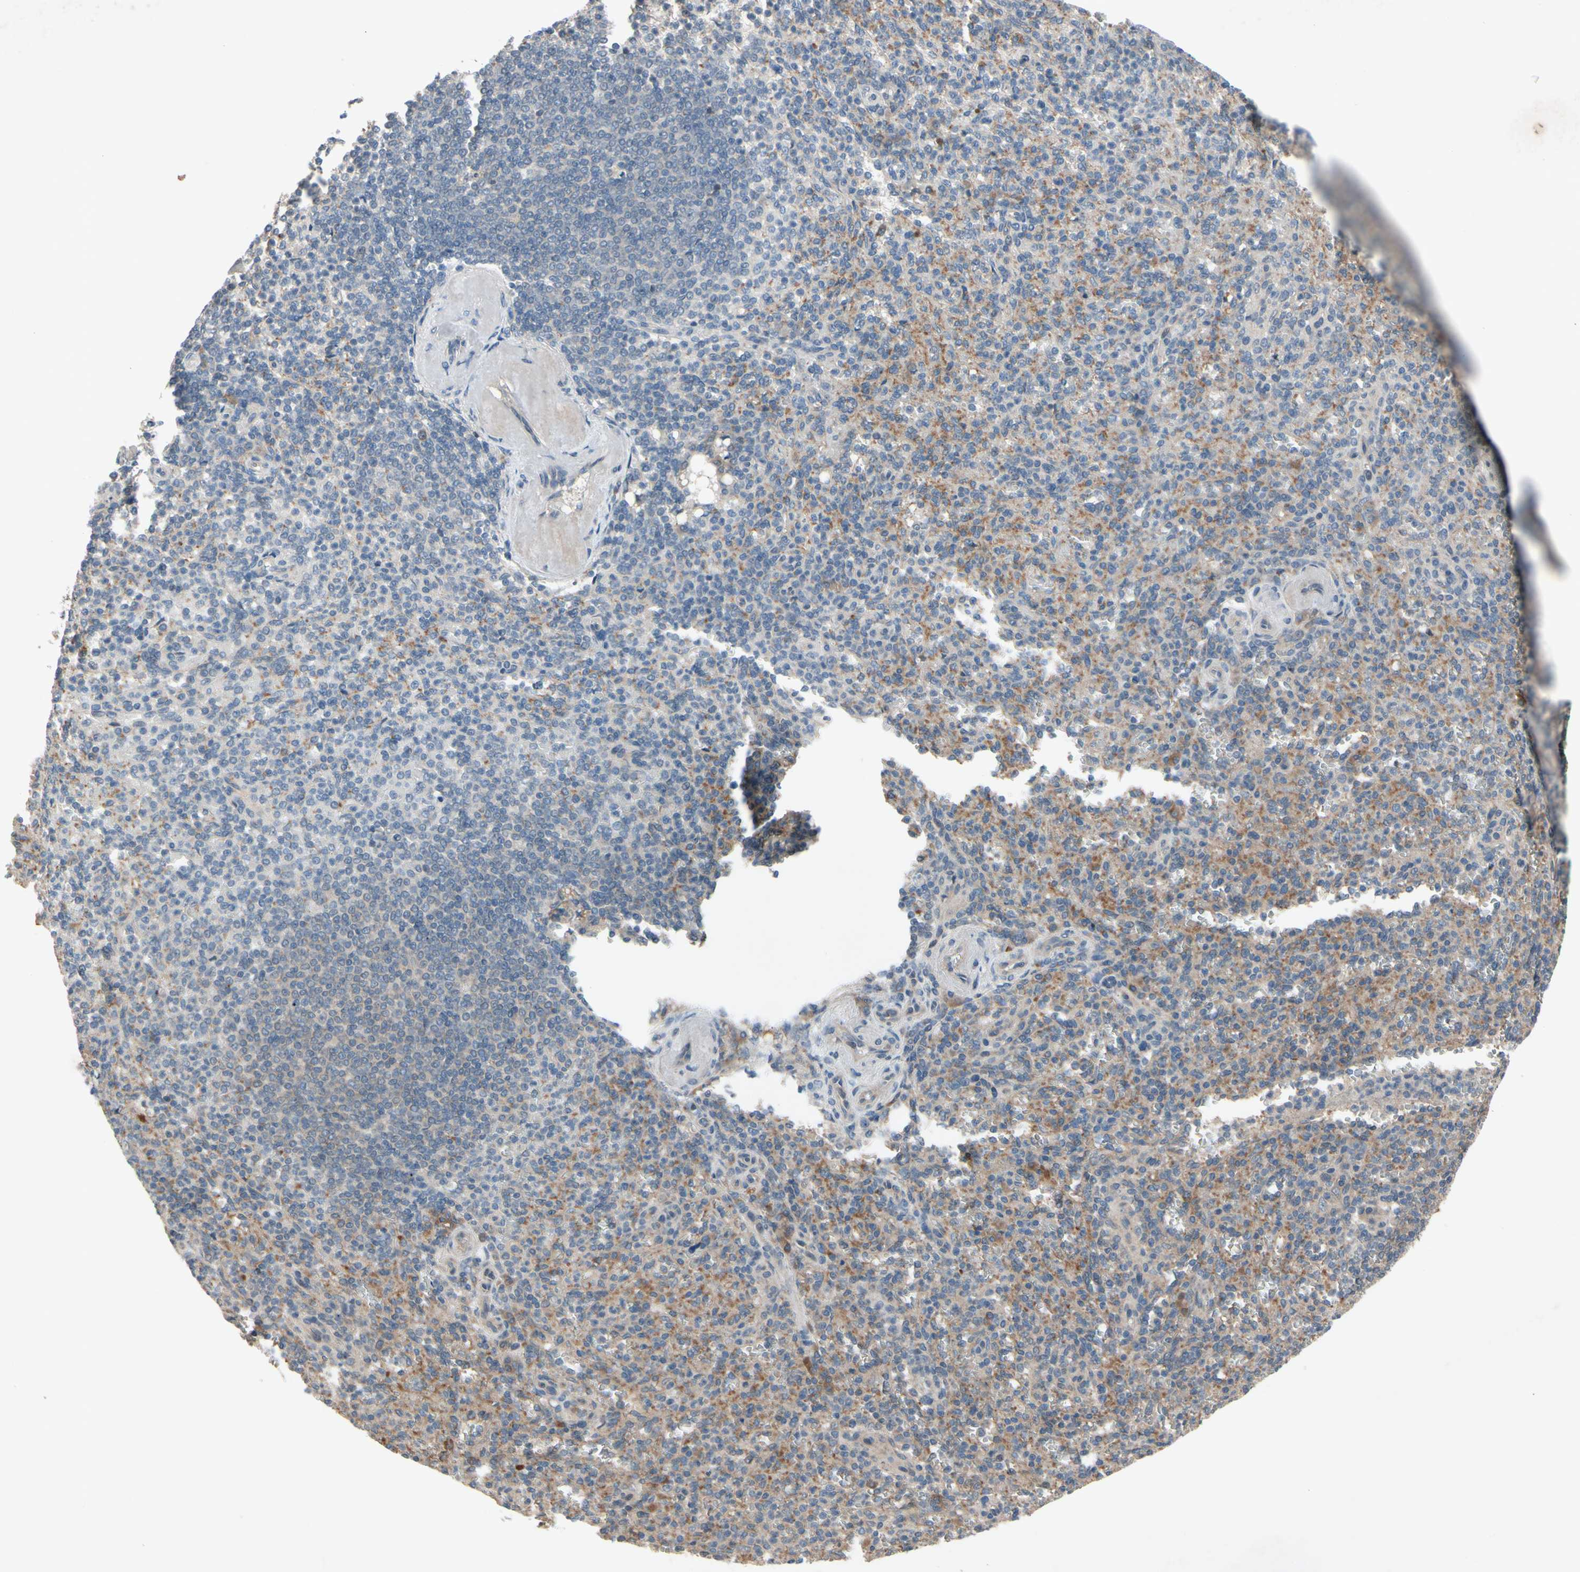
{"staining": {"intensity": "weak", "quantity": ">75%", "location": "cytoplasmic/membranous"}, "tissue": "spleen", "cell_type": "Cells in red pulp", "image_type": "normal", "snomed": [{"axis": "morphology", "description": "Normal tissue, NOS"}, {"axis": "topography", "description": "Spleen"}], "caption": "Immunohistochemistry (DAB) staining of benign spleen shows weak cytoplasmic/membranous protein expression in approximately >75% of cells in red pulp. Nuclei are stained in blue.", "gene": "NSF", "patient": {"sex": "female", "age": 74}}